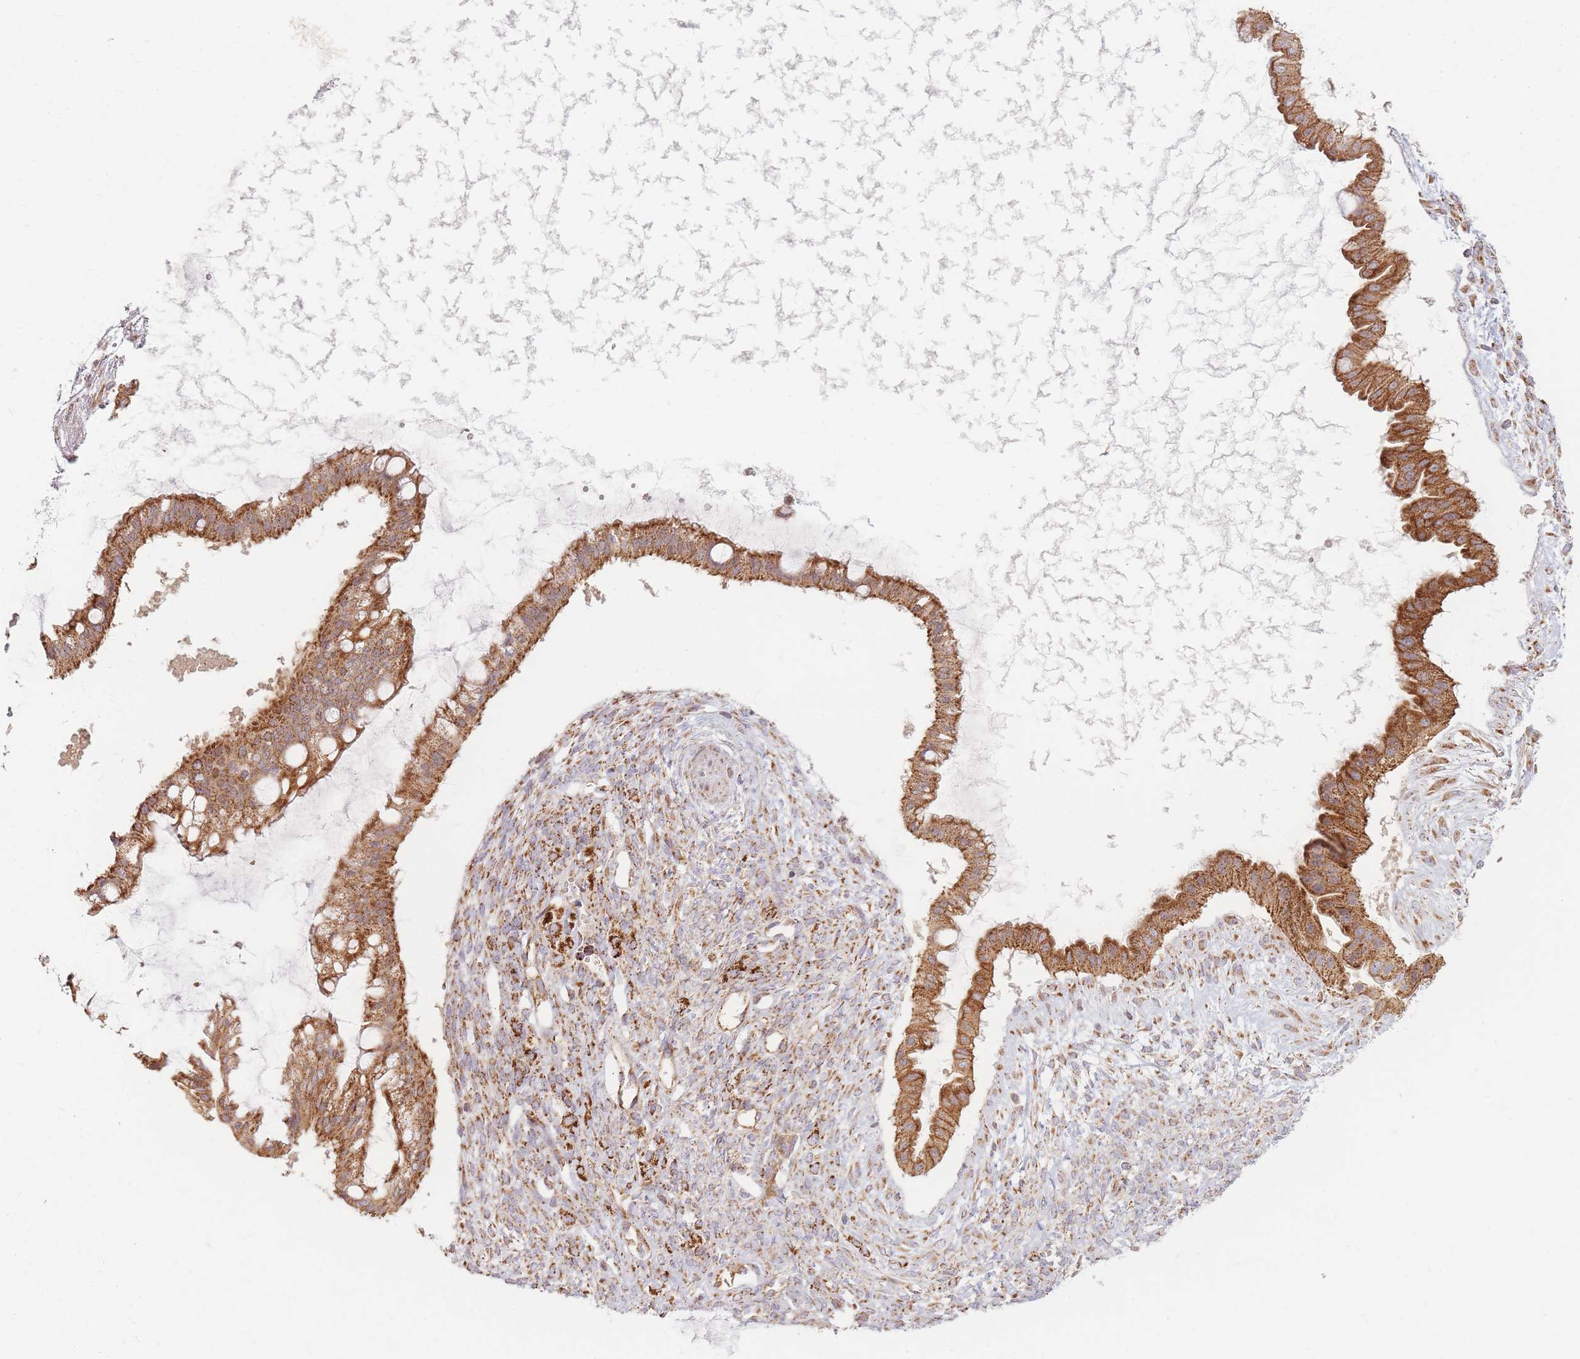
{"staining": {"intensity": "moderate", "quantity": ">75%", "location": "cytoplasmic/membranous"}, "tissue": "ovarian cancer", "cell_type": "Tumor cells", "image_type": "cancer", "snomed": [{"axis": "morphology", "description": "Cystadenocarcinoma, mucinous, NOS"}, {"axis": "topography", "description": "Ovary"}], "caption": "Protein positivity by IHC reveals moderate cytoplasmic/membranous expression in about >75% of tumor cells in ovarian mucinous cystadenocarcinoma.", "gene": "ESRP2", "patient": {"sex": "female", "age": 73}}